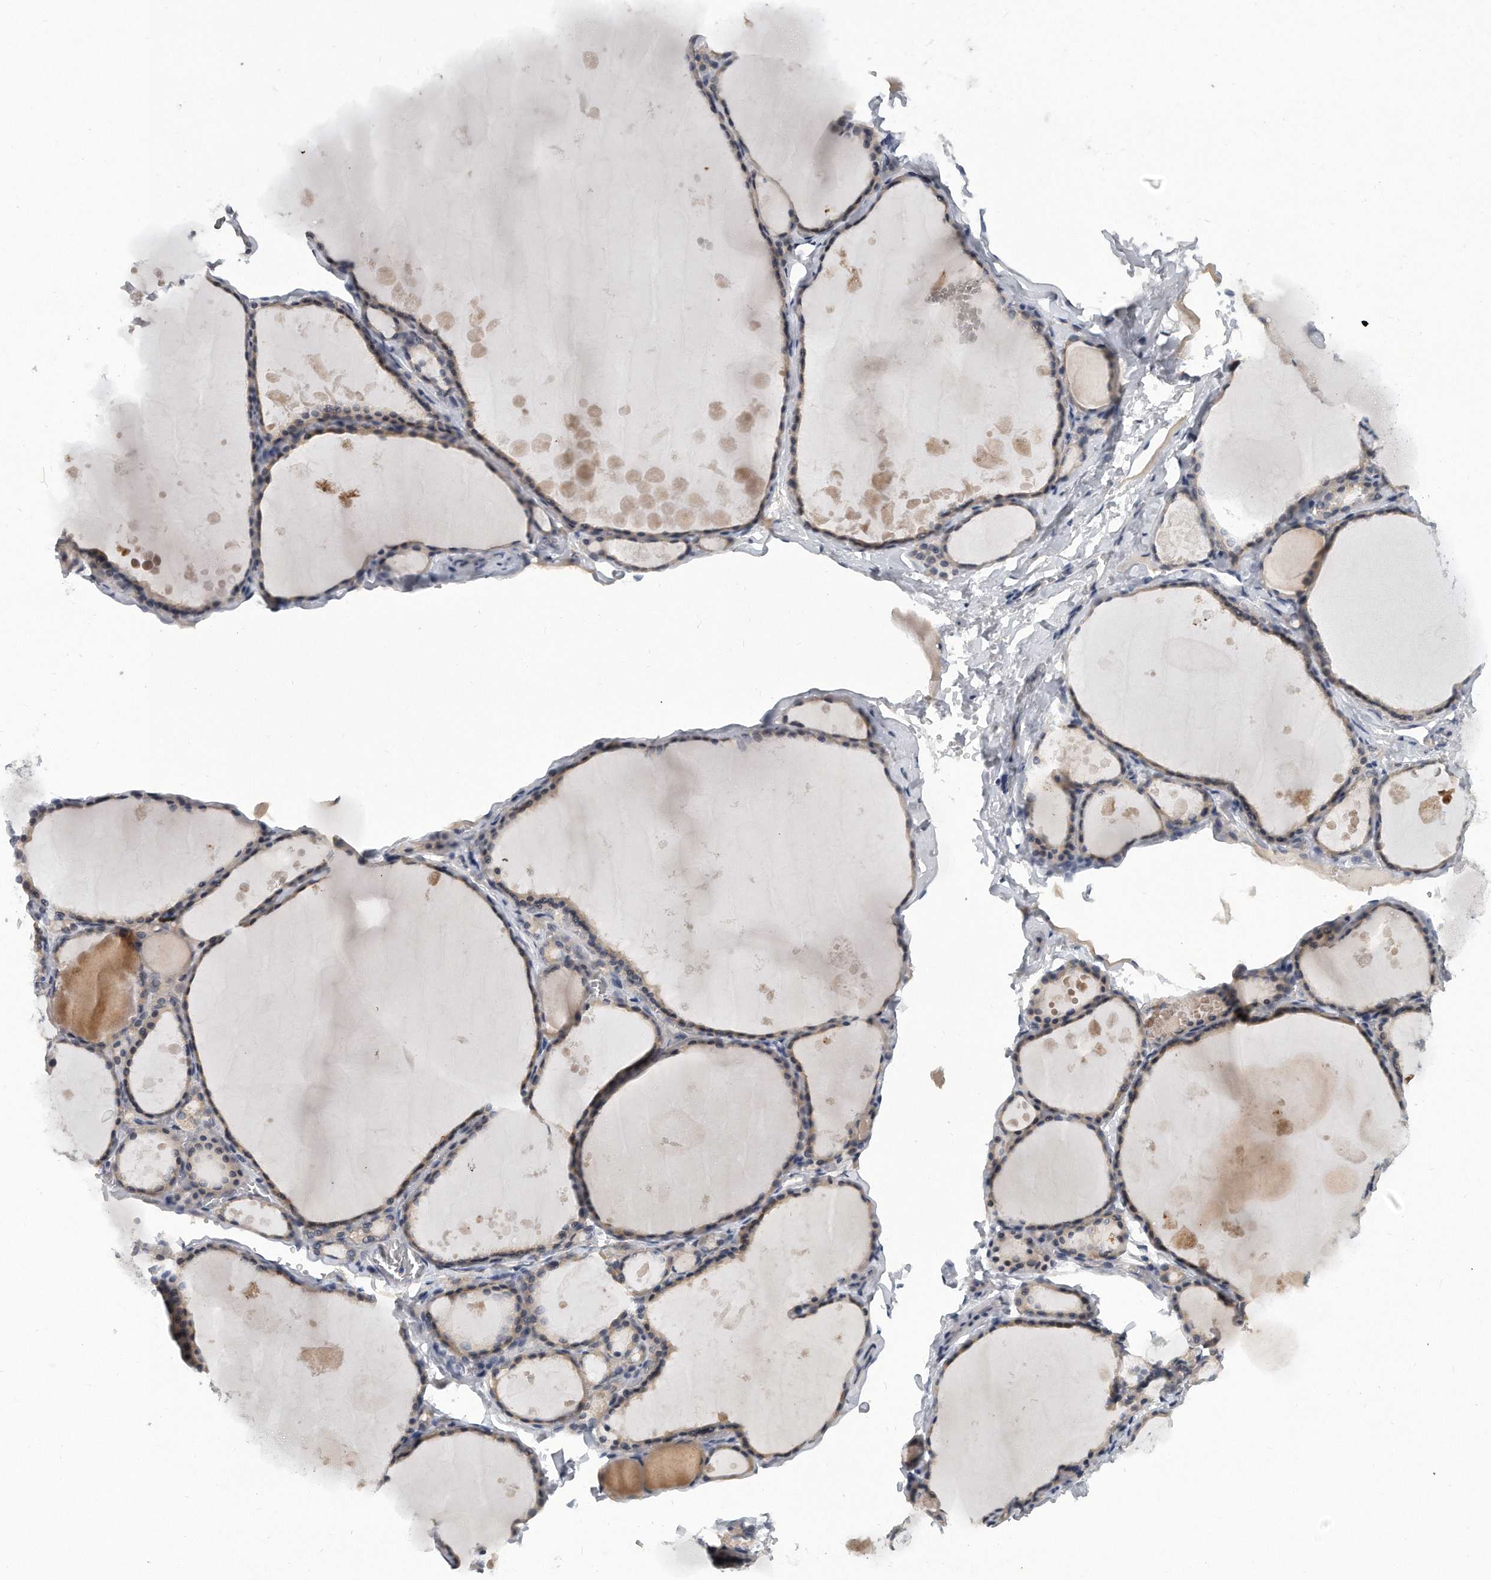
{"staining": {"intensity": "weak", "quantity": "25%-75%", "location": "cytoplasmic/membranous"}, "tissue": "thyroid gland", "cell_type": "Glandular cells", "image_type": "normal", "snomed": [{"axis": "morphology", "description": "Normal tissue, NOS"}, {"axis": "topography", "description": "Thyroid gland"}], "caption": "A low amount of weak cytoplasmic/membranous positivity is seen in approximately 25%-75% of glandular cells in benign thyroid gland.", "gene": "KLHL7", "patient": {"sex": "male", "age": 56}}